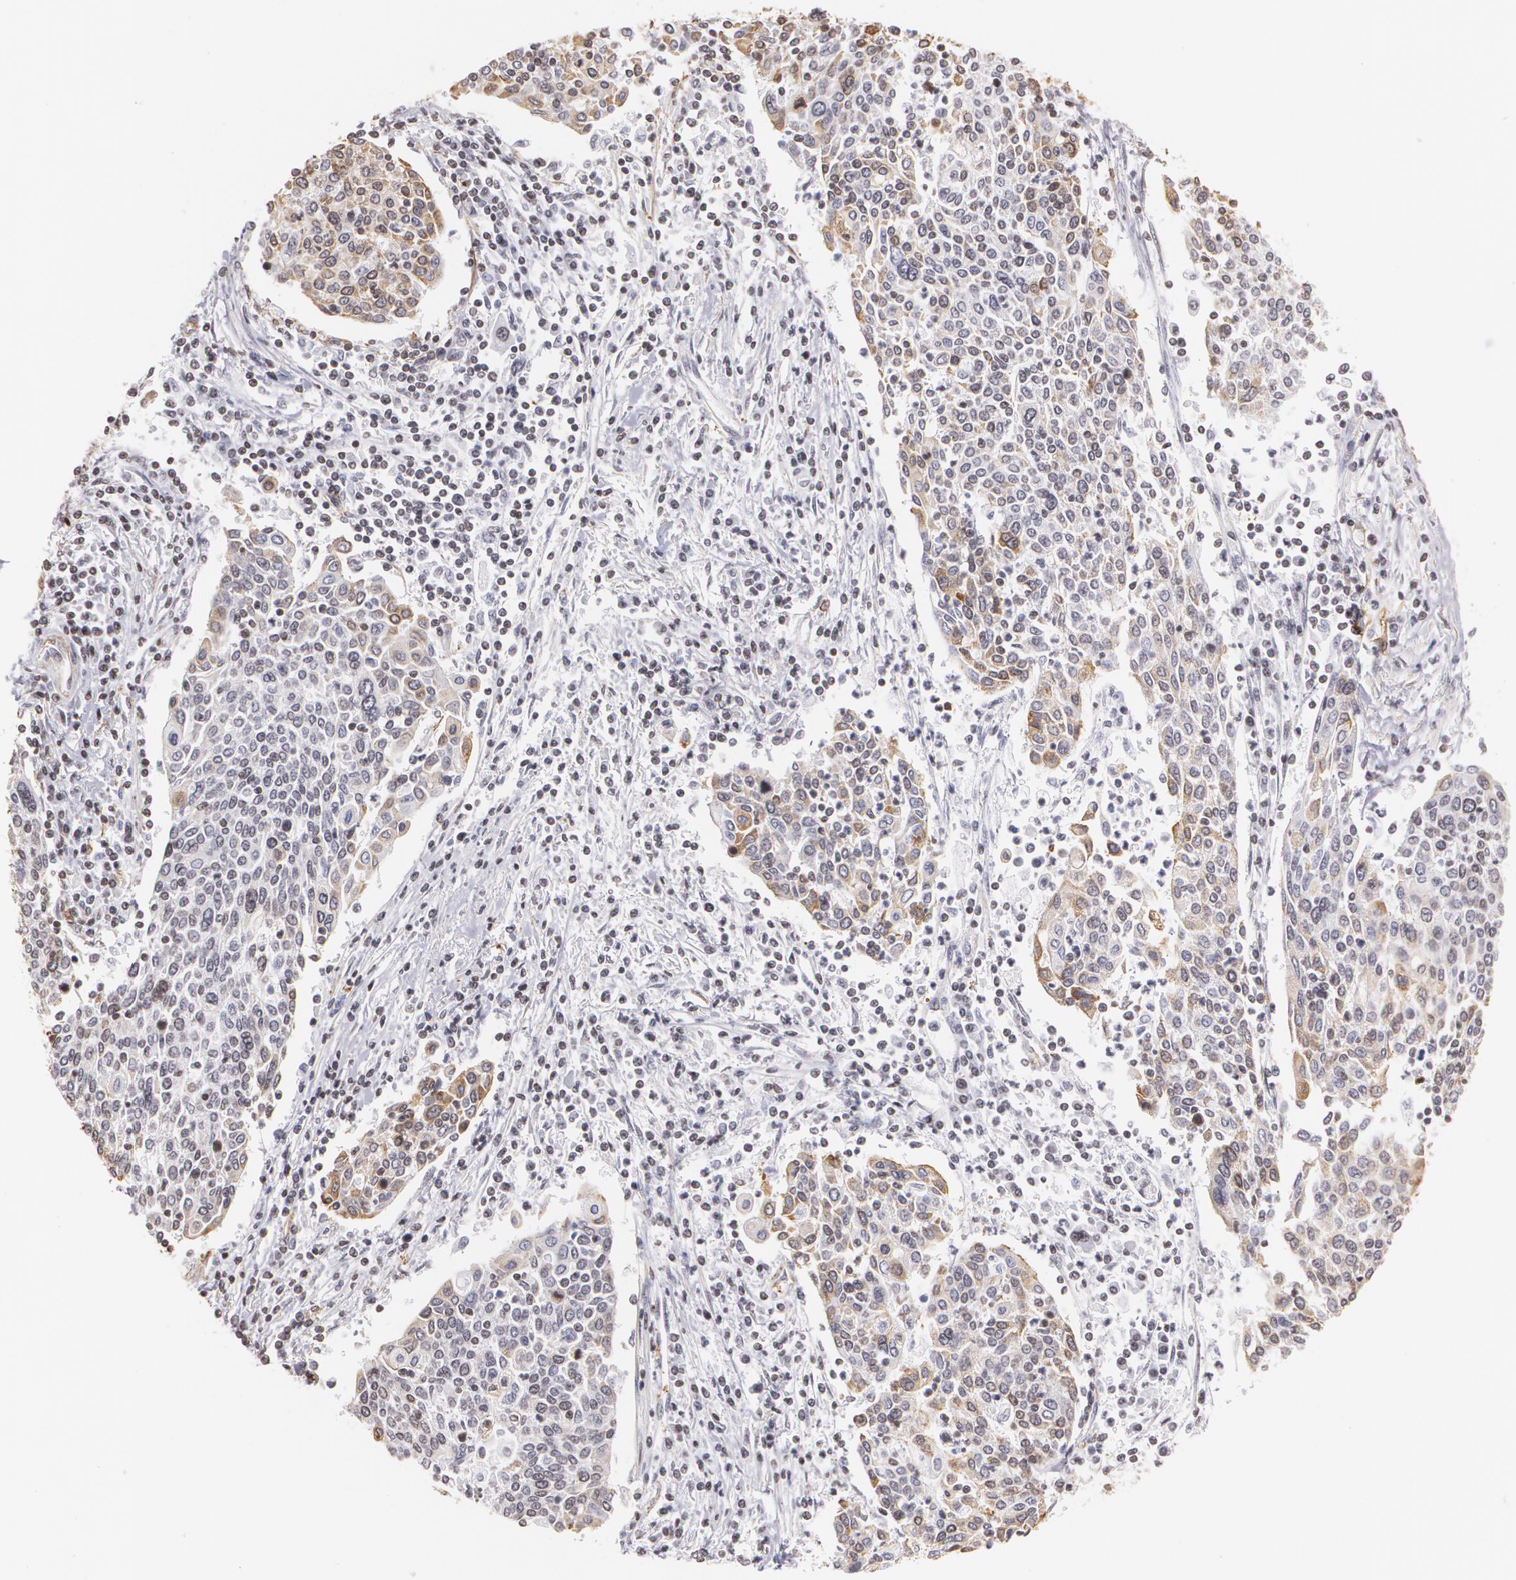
{"staining": {"intensity": "weak", "quantity": "<25%", "location": "cytoplasmic/membranous"}, "tissue": "cervical cancer", "cell_type": "Tumor cells", "image_type": "cancer", "snomed": [{"axis": "morphology", "description": "Squamous cell carcinoma, NOS"}, {"axis": "topography", "description": "Cervix"}], "caption": "Immunohistochemical staining of human cervical cancer (squamous cell carcinoma) shows no significant staining in tumor cells. (DAB (3,3'-diaminobenzidine) immunohistochemistry visualized using brightfield microscopy, high magnification).", "gene": "VAMP1", "patient": {"sex": "female", "age": 40}}